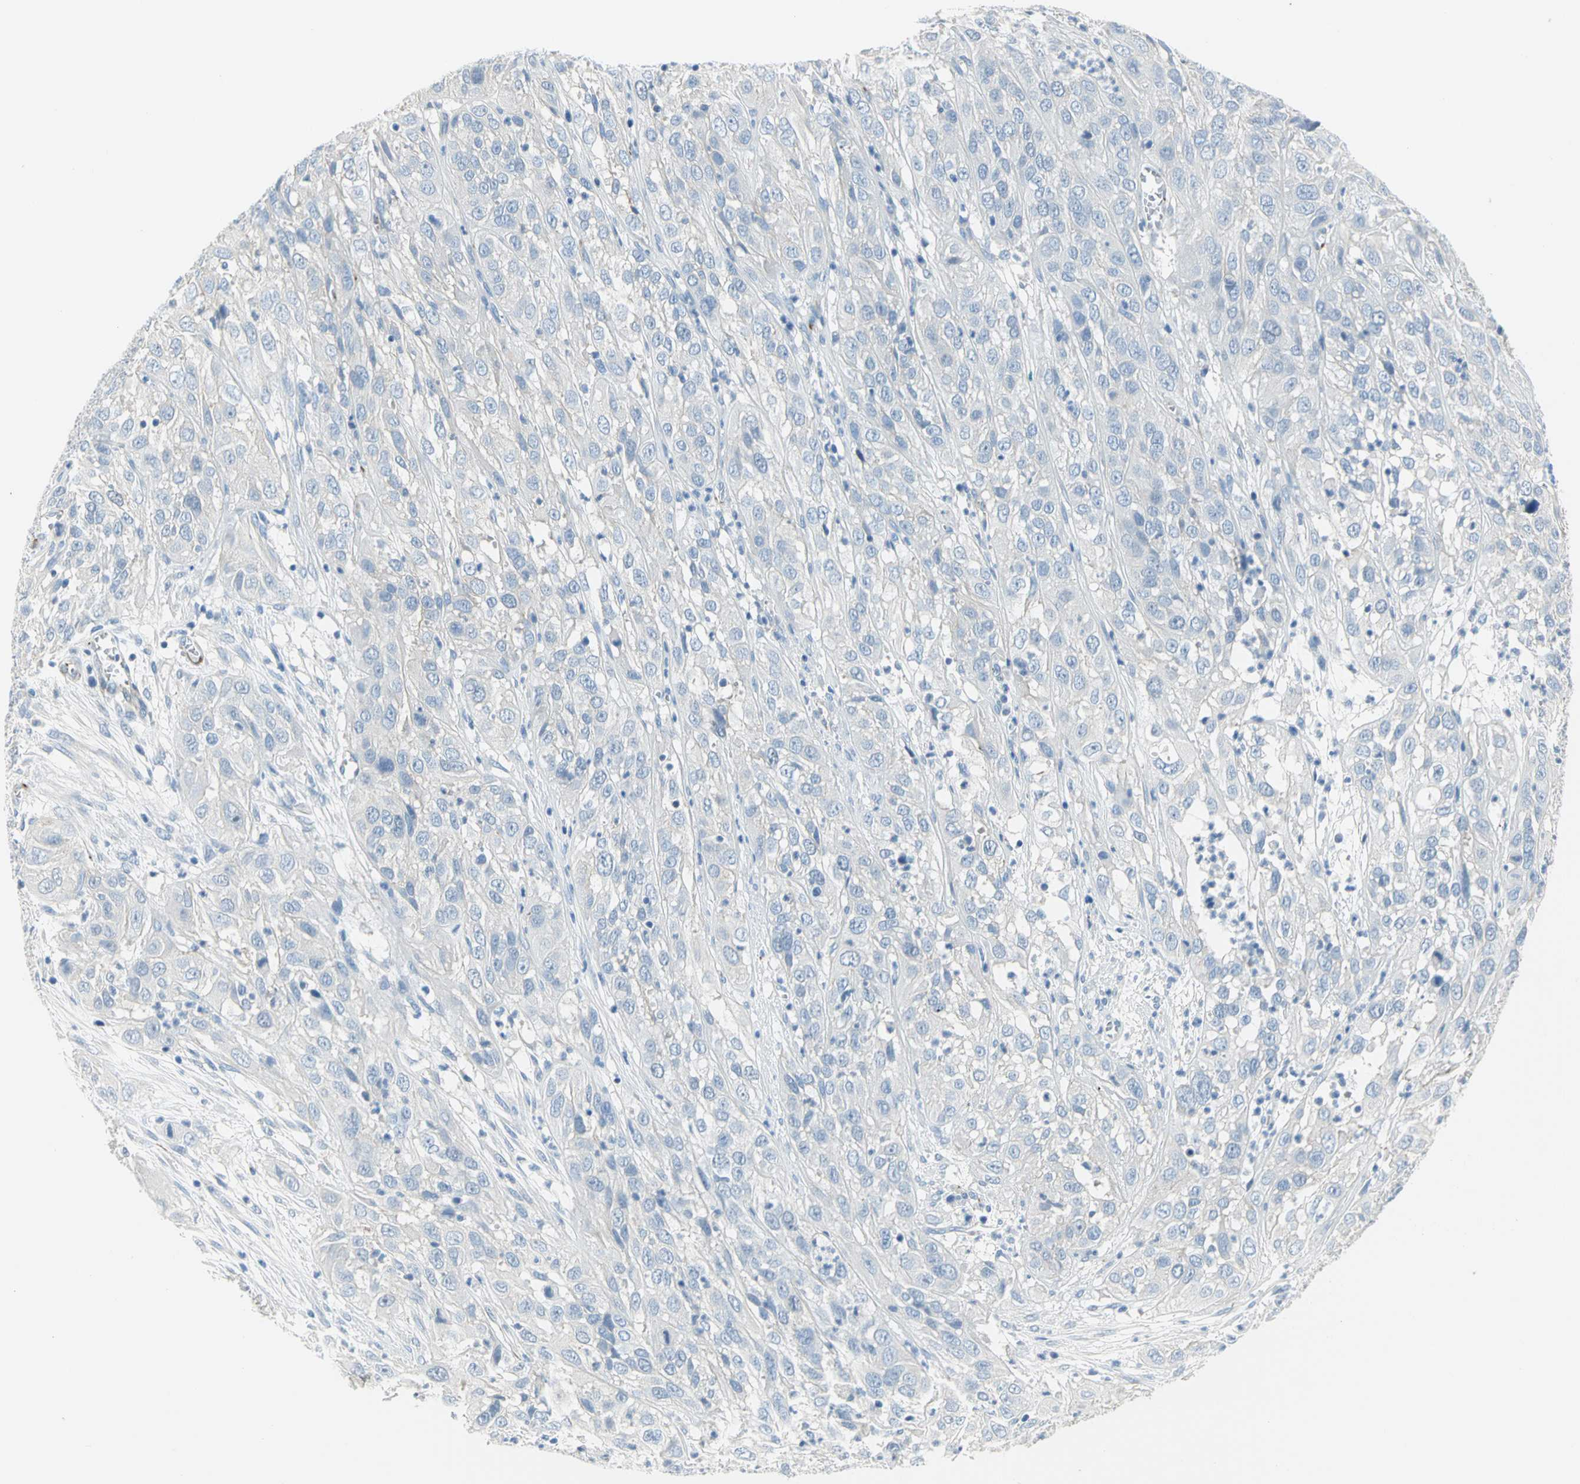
{"staining": {"intensity": "negative", "quantity": "none", "location": "none"}, "tissue": "cervical cancer", "cell_type": "Tumor cells", "image_type": "cancer", "snomed": [{"axis": "morphology", "description": "Squamous cell carcinoma, NOS"}, {"axis": "topography", "description": "Cervix"}], "caption": "A high-resolution image shows immunohistochemistry staining of cervical cancer (squamous cell carcinoma), which demonstrates no significant expression in tumor cells.", "gene": "ALOX15", "patient": {"sex": "female", "age": 32}}